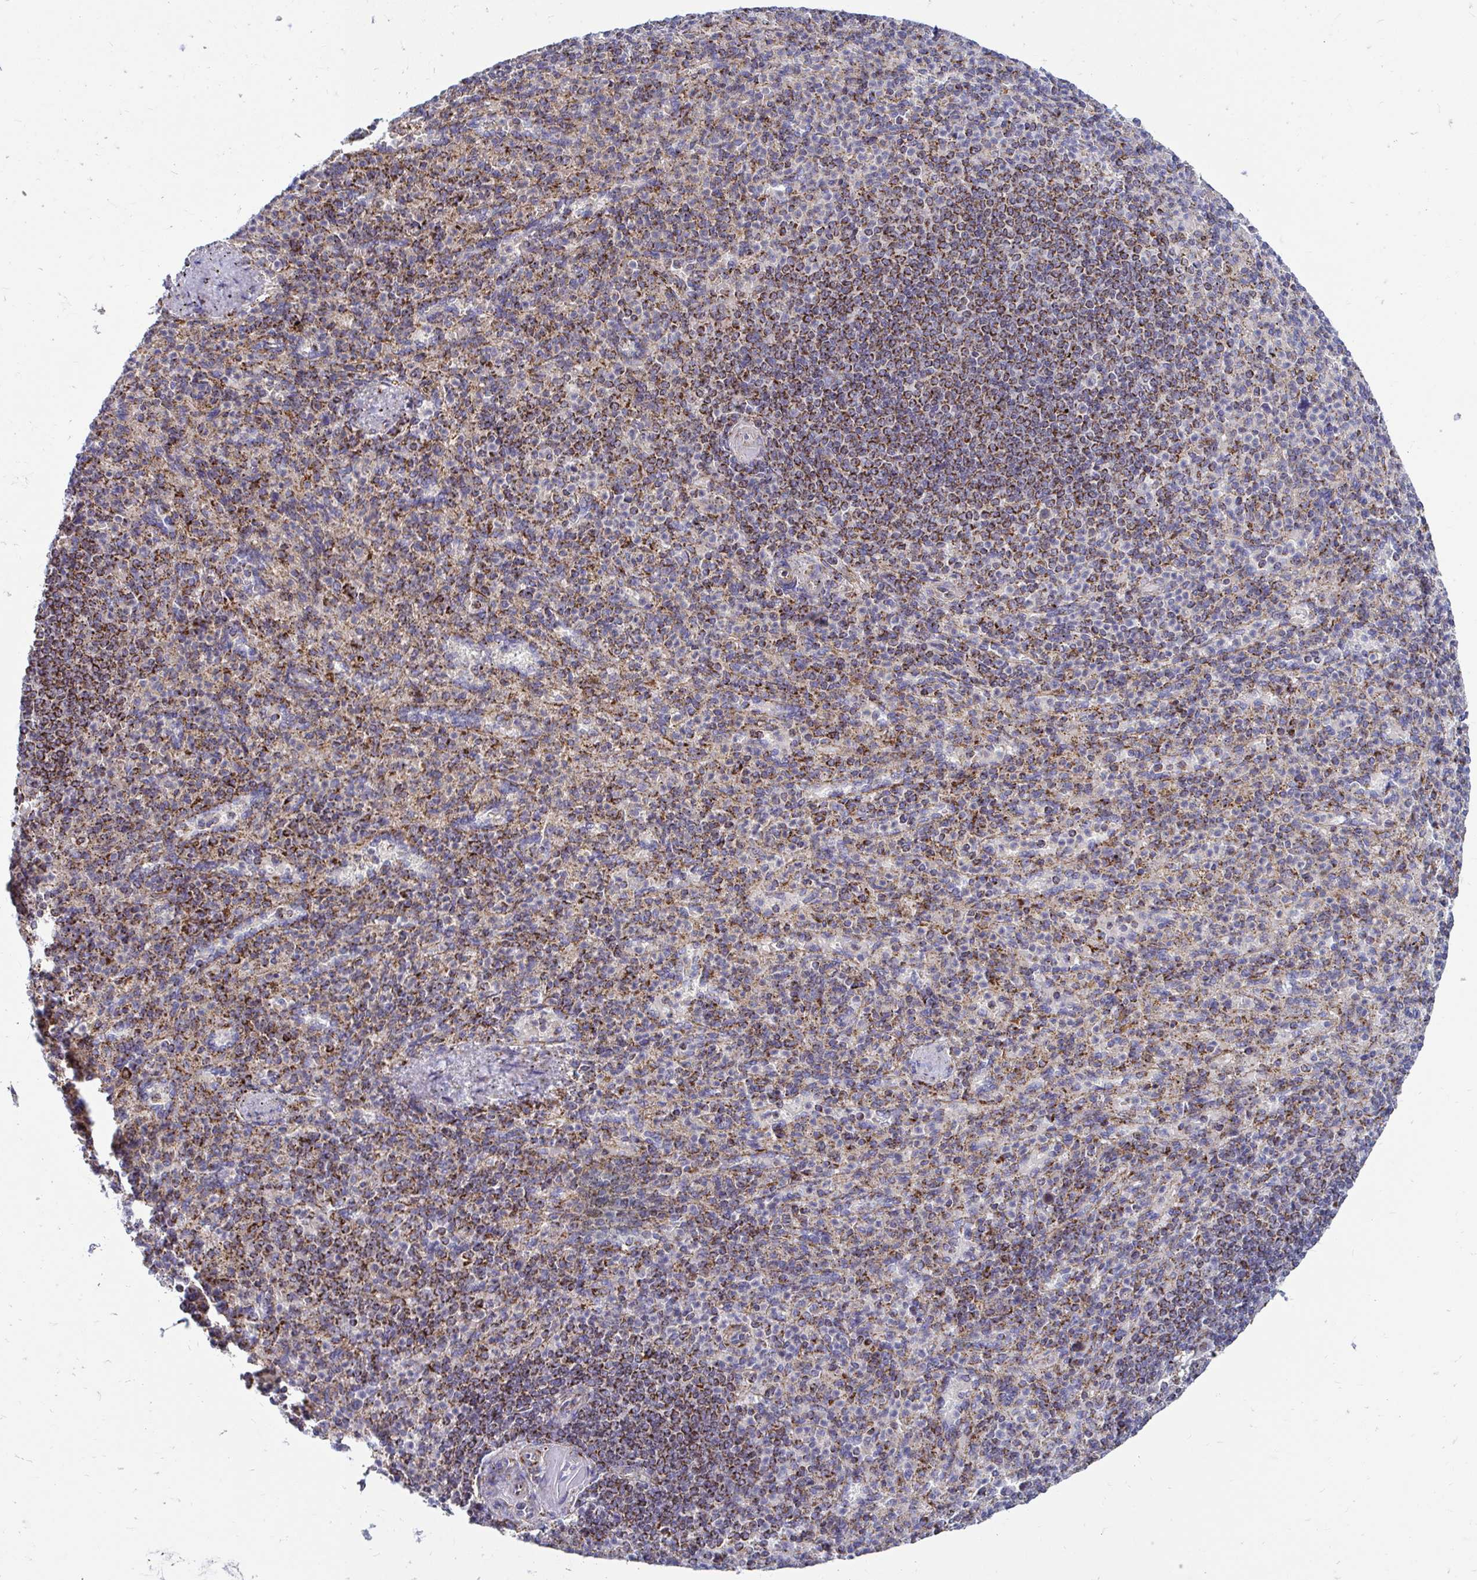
{"staining": {"intensity": "moderate", "quantity": ">75%", "location": "cytoplasmic/membranous"}, "tissue": "spleen", "cell_type": "Cells in red pulp", "image_type": "normal", "snomed": [{"axis": "morphology", "description": "Normal tissue, NOS"}, {"axis": "topography", "description": "Spleen"}], "caption": "An immunohistochemistry photomicrograph of benign tissue is shown. Protein staining in brown labels moderate cytoplasmic/membranous positivity in spleen within cells in red pulp. (brown staining indicates protein expression, while blue staining denotes nuclei).", "gene": "OR10R2", "patient": {"sex": "female", "age": 74}}